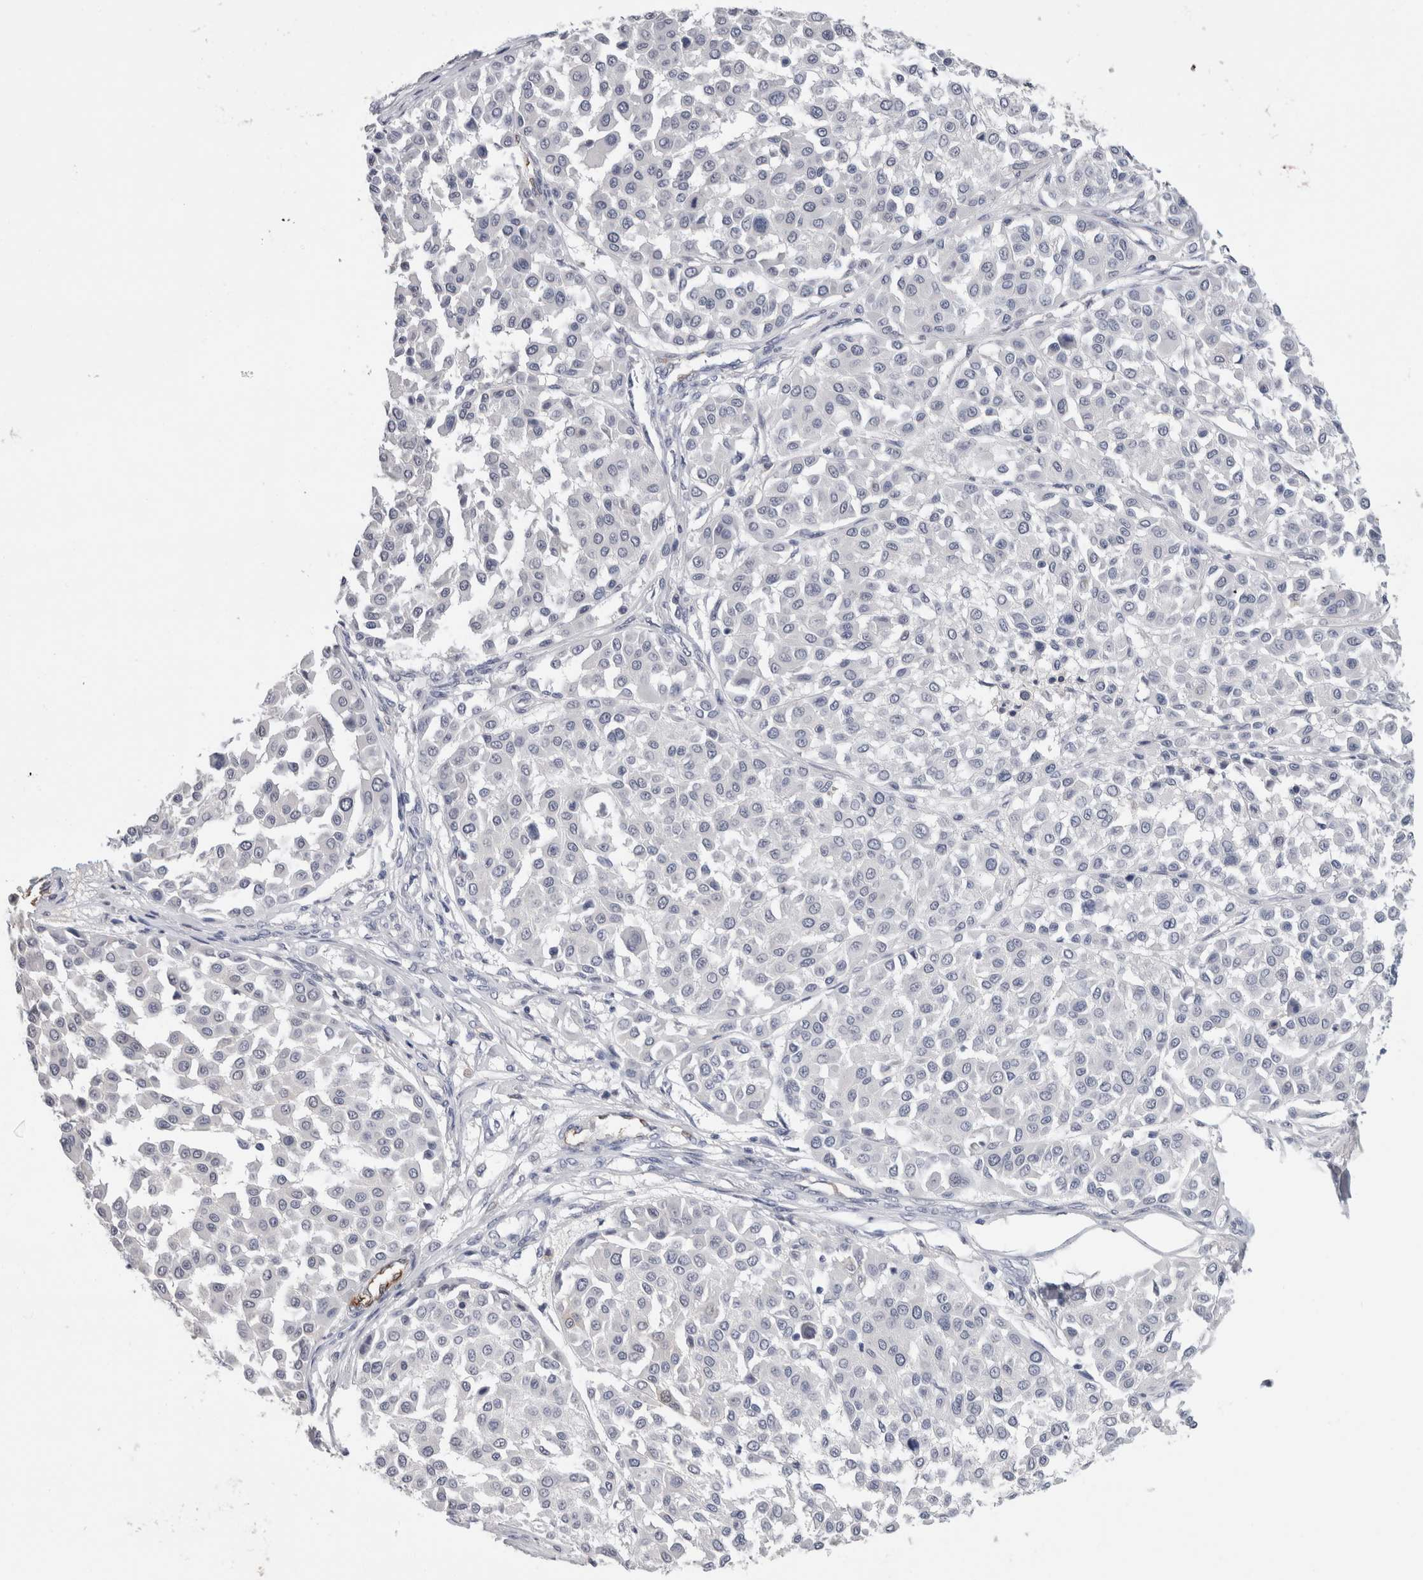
{"staining": {"intensity": "negative", "quantity": "none", "location": "none"}, "tissue": "melanoma", "cell_type": "Tumor cells", "image_type": "cancer", "snomed": [{"axis": "morphology", "description": "Malignant melanoma, Metastatic site"}, {"axis": "topography", "description": "Soft tissue"}], "caption": "This is a image of immunohistochemistry staining of malignant melanoma (metastatic site), which shows no staining in tumor cells. (IHC, brightfield microscopy, high magnification).", "gene": "FABP4", "patient": {"sex": "male", "age": 41}}